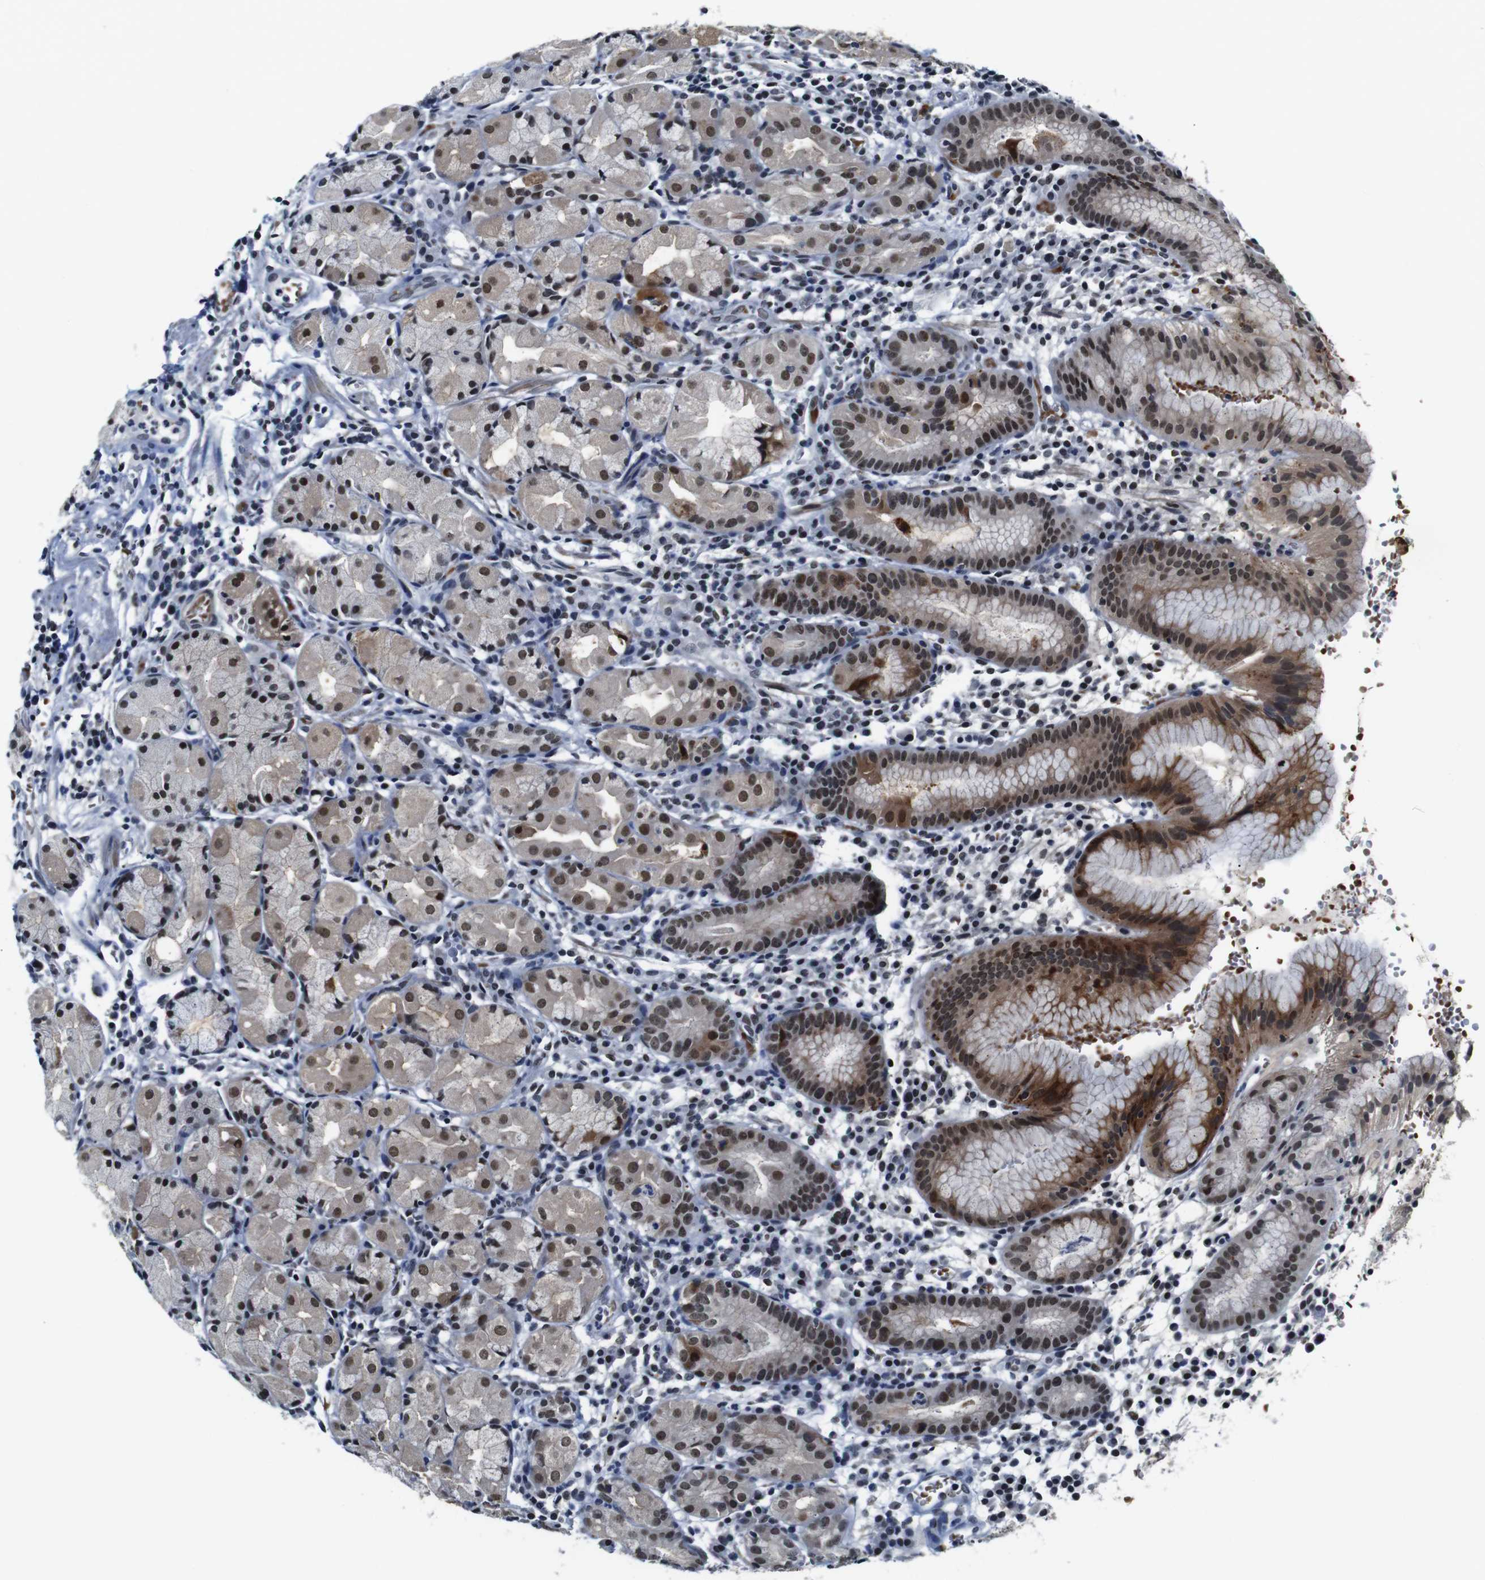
{"staining": {"intensity": "strong", "quantity": "25%-75%", "location": "cytoplasmic/membranous,nuclear"}, "tissue": "stomach", "cell_type": "Glandular cells", "image_type": "normal", "snomed": [{"axis": "morphology", "description": "Normal tissue, NOS"}, {"axis": "topography", "description": "Stomach"}, {"axis": "topography", "description": "Stomach, lower"}], "caption": "The histopathology image shows immunohistochemical staining of benign stomach. There is strong cytoplasmic/membranous,nuclear expression is present in approximately 25%-75% of glandular cells.", "gene": "ILDR2", "patient": {"sex": "female", "age": 75}}